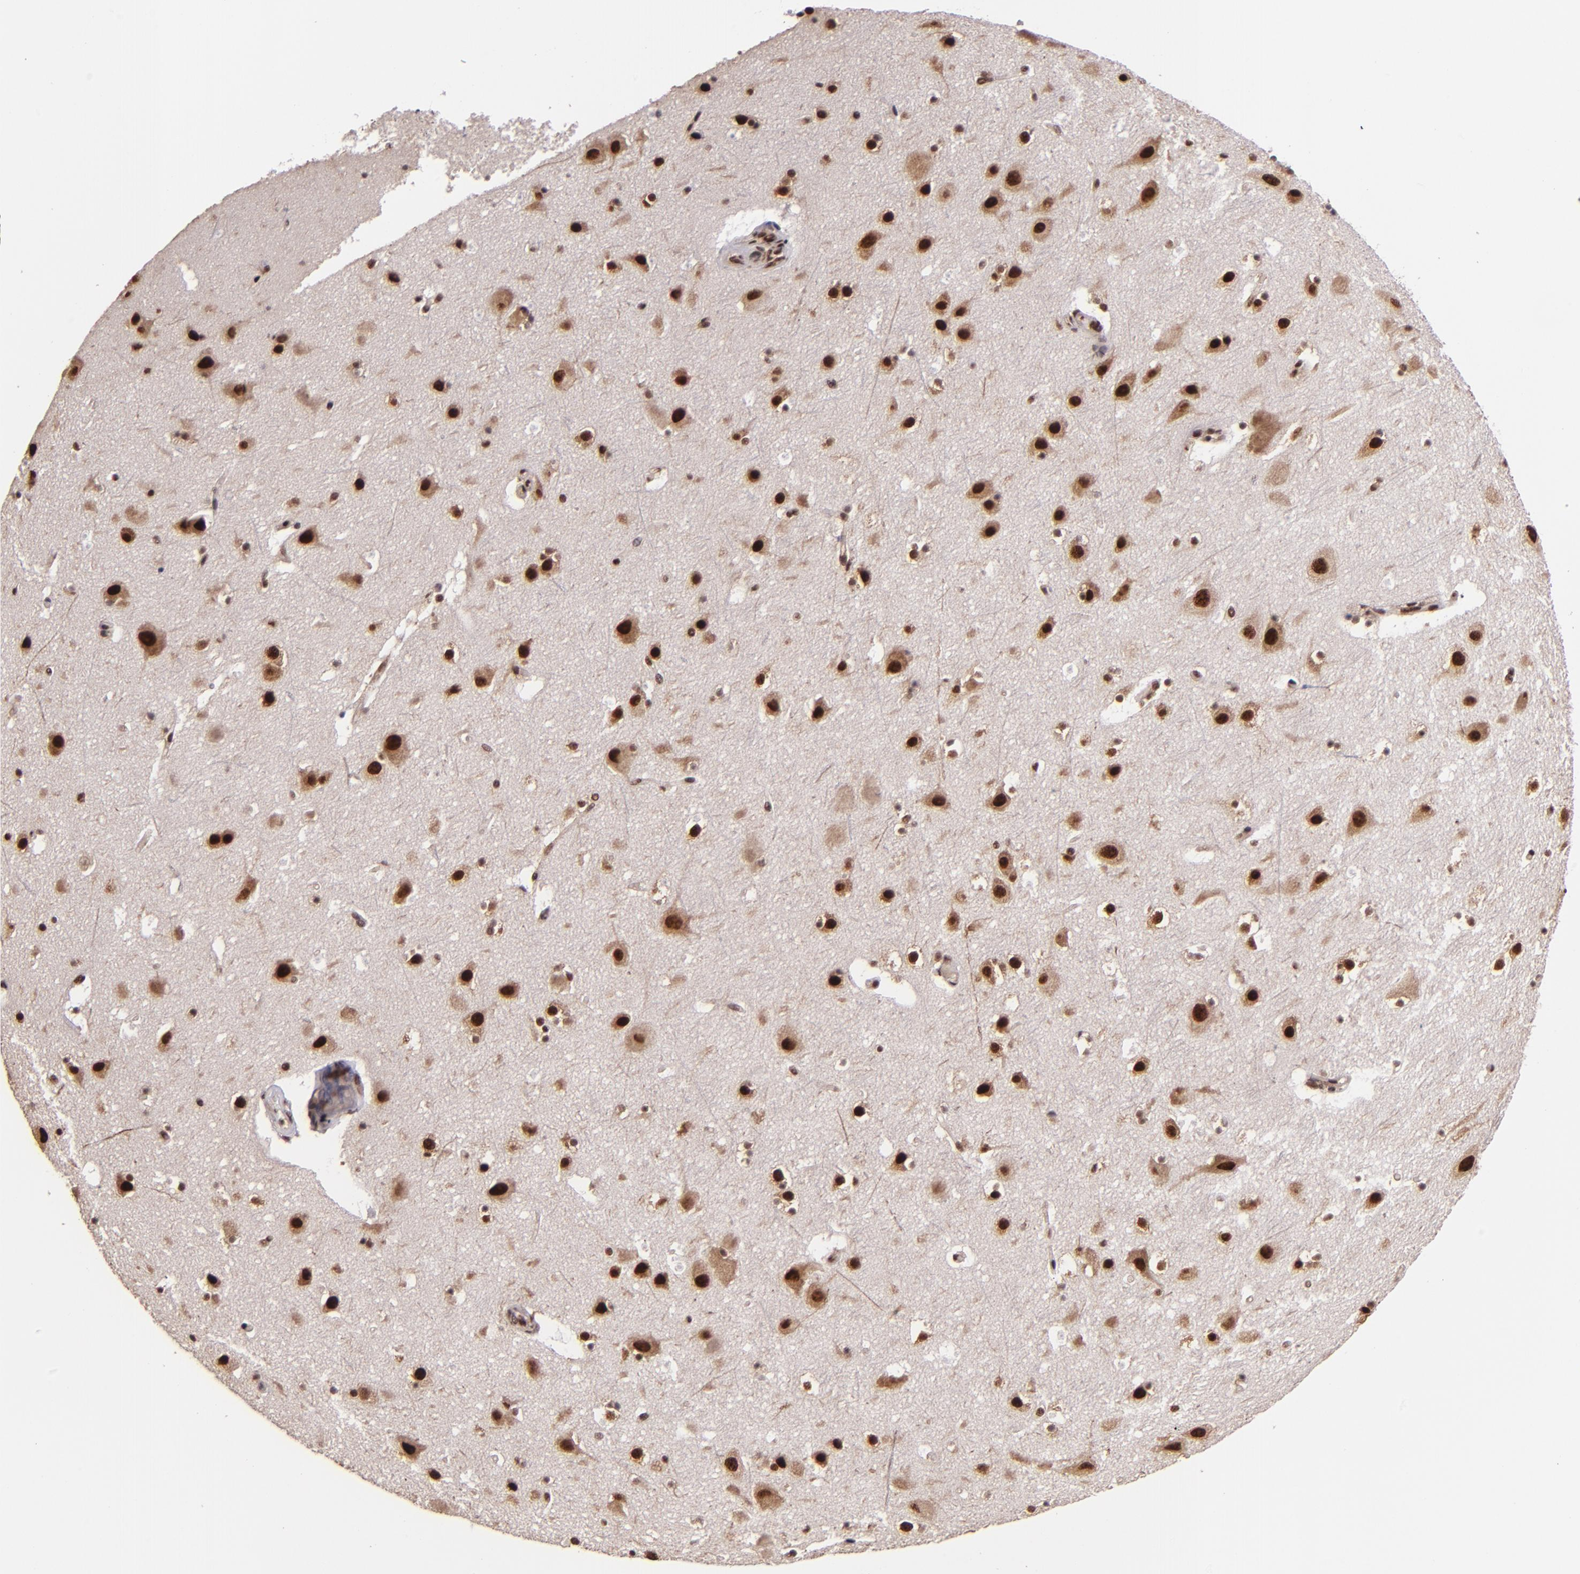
{"staining": {"intensity": "strong", "quantity": ">75%", "location": "nuclear"}, "tissue": "cerebral cortex", "cell_type": "Endothelial cells", "image_type": "normal", "snomed": [{"axis": "morphology", "description": "Normal tissue, NOS"}, {"axis": "topography", "description": "Cerebral cortex"}], "caption": "Immunohistochemical staining of normal human cerebral cortex reveals >75% levels of strong nuclear protein staining in about >75% of endothelial cells.", "gene": "PQBP1", "patient": {"sex": "male", "age": 45}}